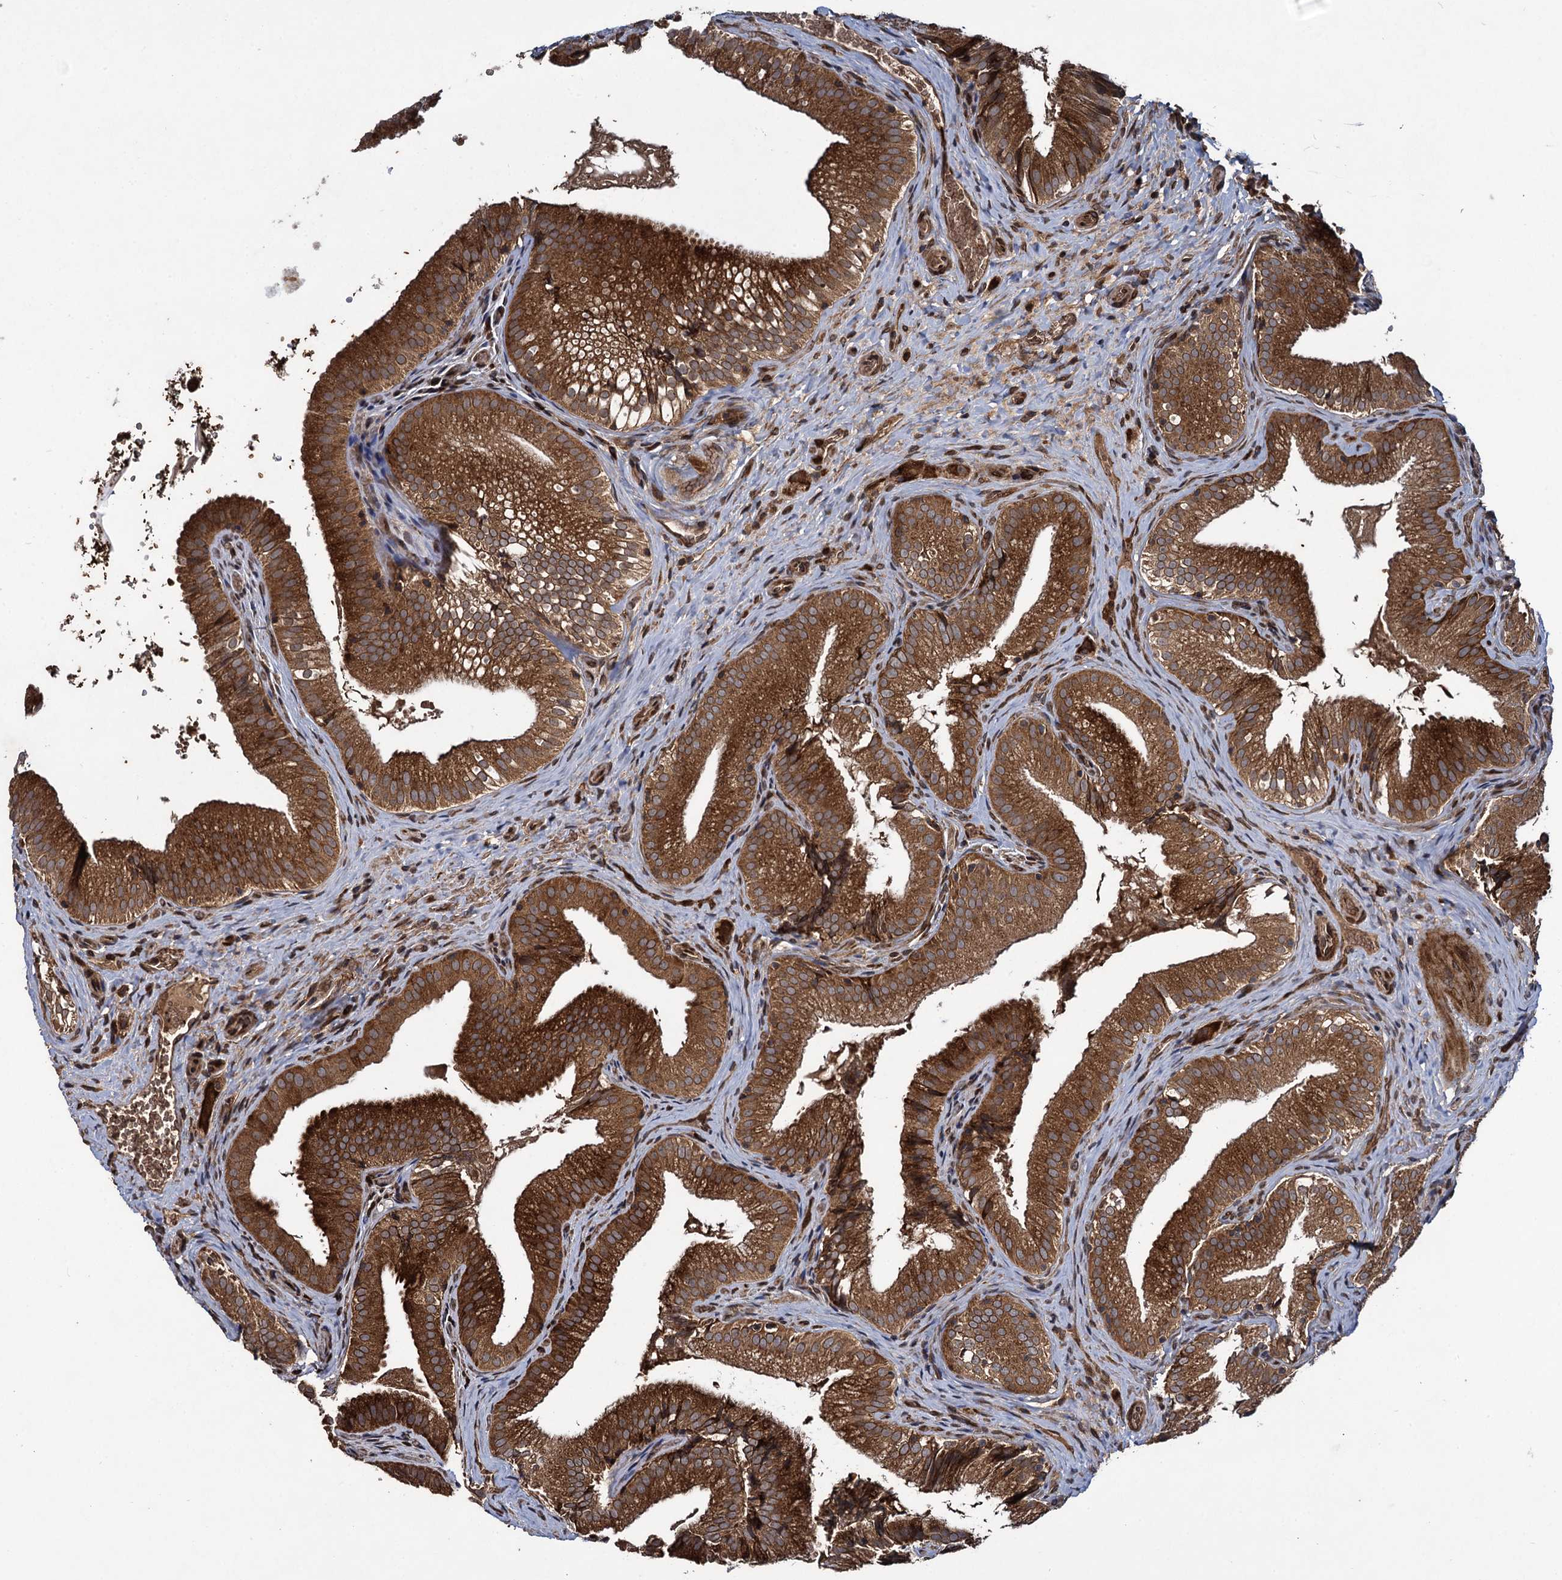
{"staining": {"intensity": "strong", "quantity": ">75%", "location": "cytoplasmic/membranous"}, "tissue": "gallbladder", "cell_type": "Glandular cells", "image_type": "normal", "snomed": [{"axis": "morphology", "description": "Normal tissue, NOS"}, {"axis": "topography", "description": "Gallbladder"}], "caption": "Glandular cells exhibit strong cytoplasmic/membranous expression in about >75% of cells in normal gallbladder. (DAB IHC, brown staining for protein, blue staining for nuclei).", "gene": "DCP1B", "patient": {"sex": "female", "age": 30}}